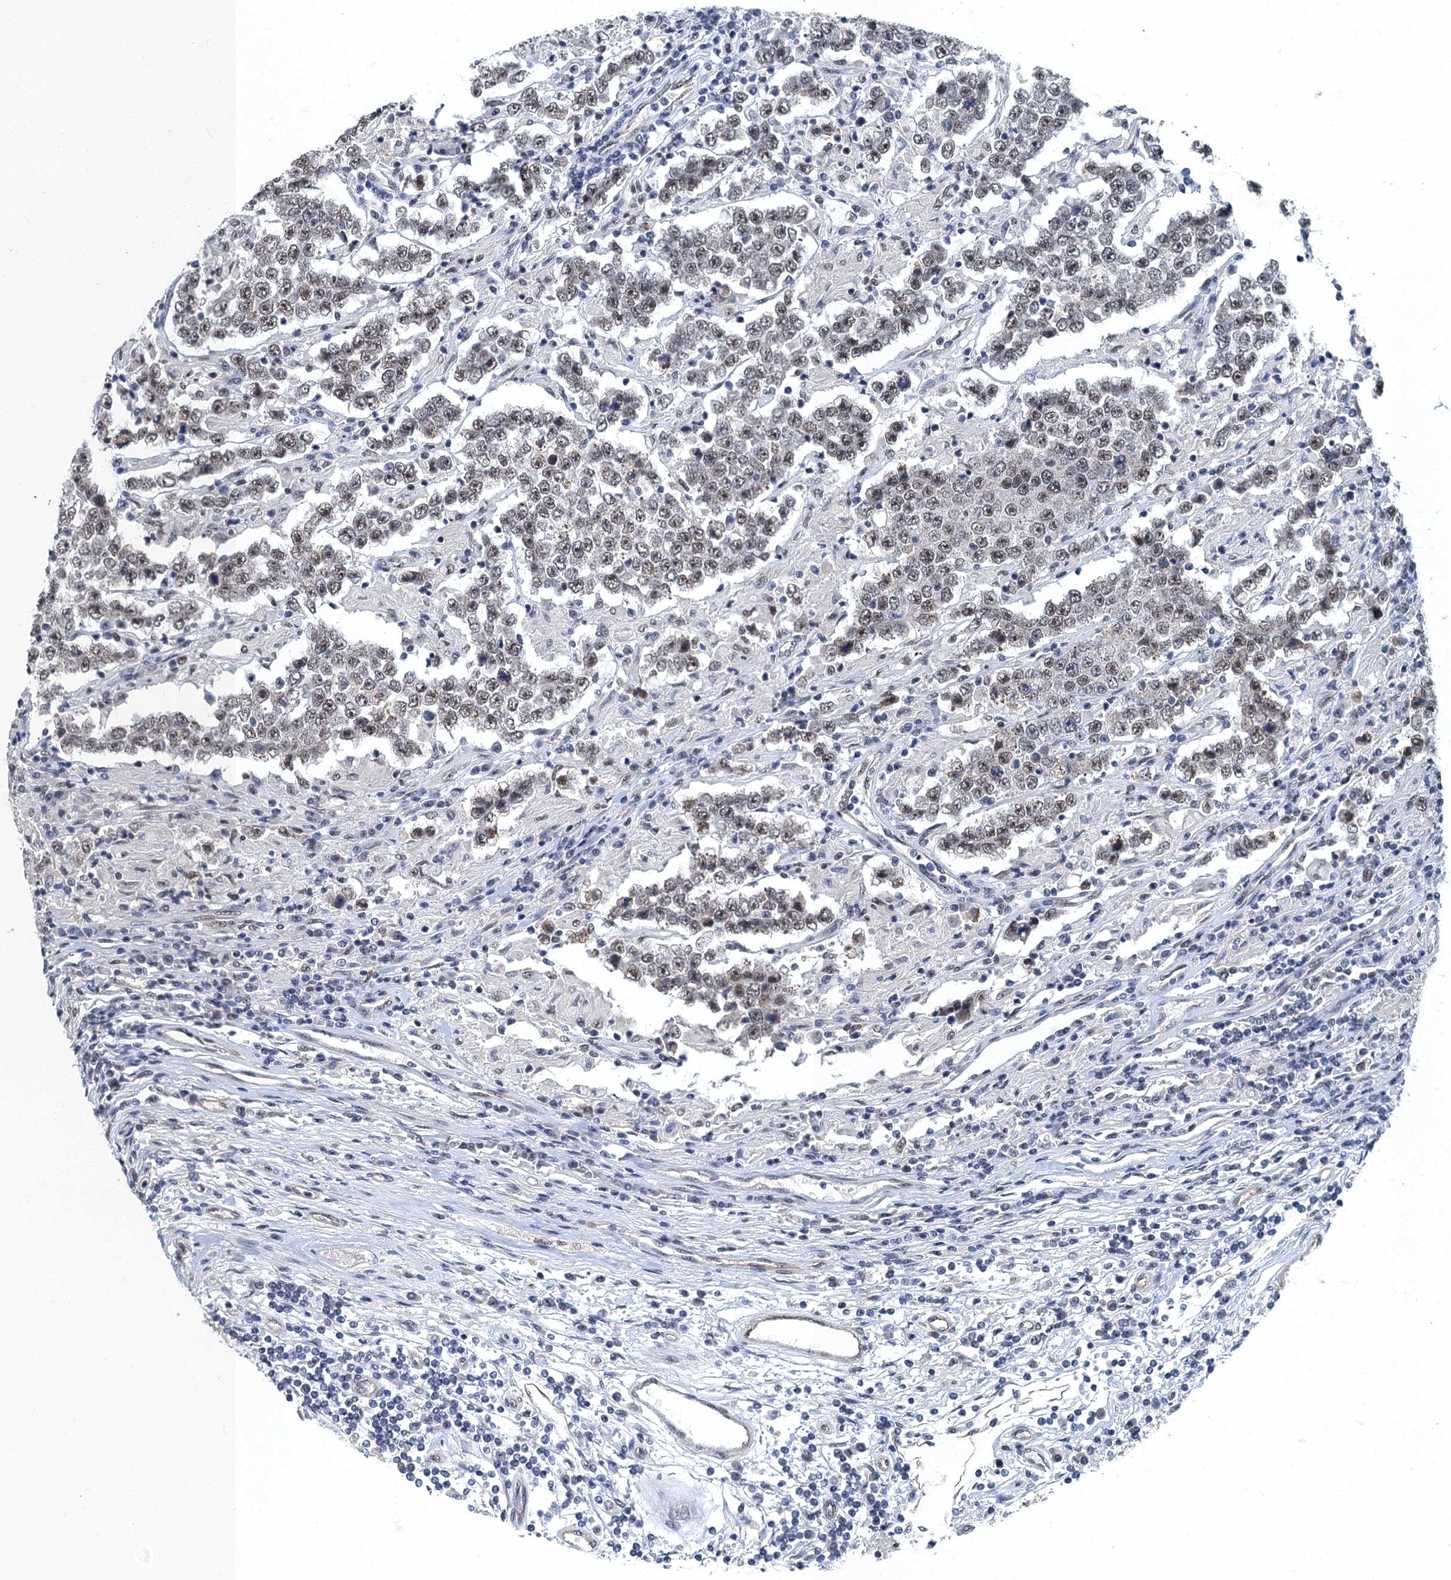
{"staining": {"intensity": "moderate", "quantity": ">75%", "location": "nuclear"}, "tissue": "testis cancer", "cell_type": "Tumor cells", "image_type": "cancer", "snomed": [{"axis": "morphology", "description": "Normal tissue, NOS"}, {"axis": "morphology", "description": "Urothelial carcinoma, High grade"}, {"axis": "morphology", "description": "Seminoma, NOS"}, {"axis": "morphology", "description": "Carcinoma, Embryonal, NOS"}, {"axis": "topography", "description": "Urinary bladder"}, {"axis": "topography", "description": "Testis"}], "caption": "A brown stain highlights moderate nuclear expression of a protein in seminoma (testis) tumor cells.", "gene": "GADL1", "patient": {"sex": "male", "age": 41}}